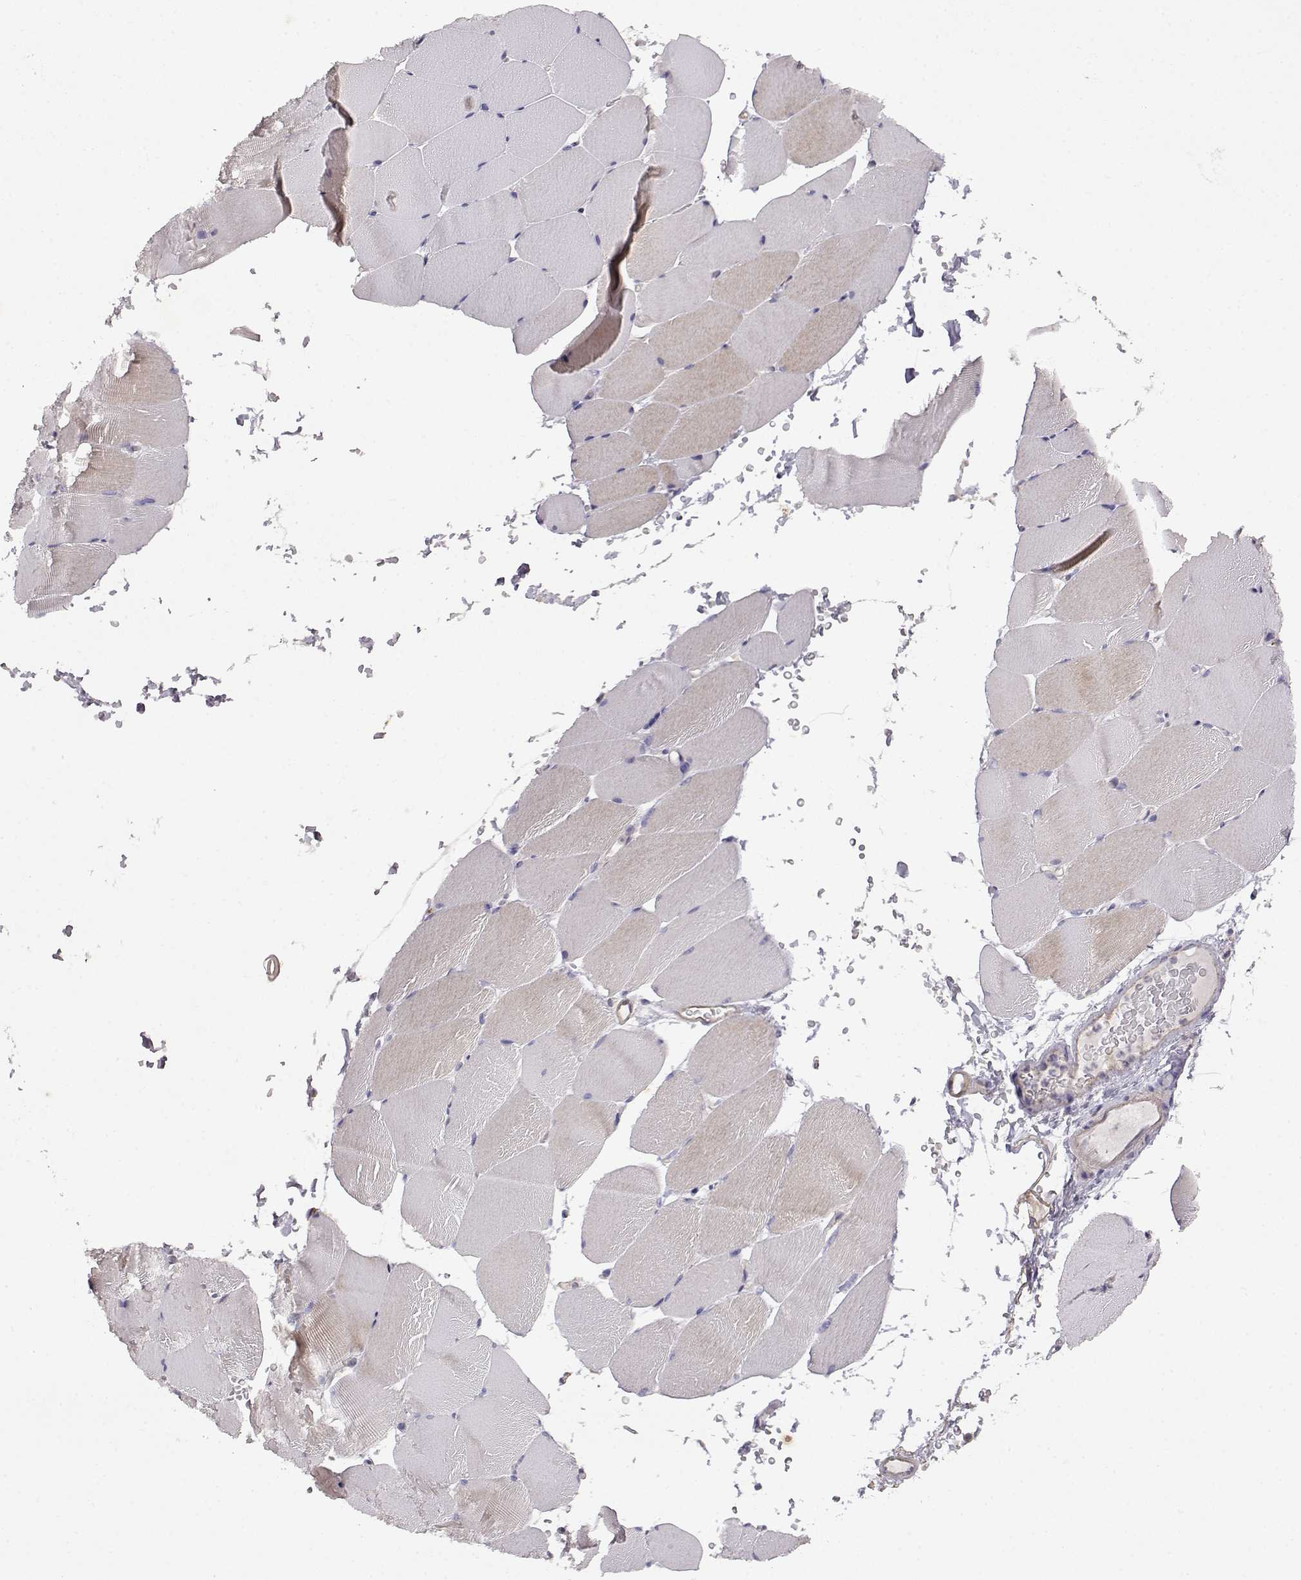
{"staining": {"intensity": "negative", "quantity": "none", "location": "none"}, "tissue": "skeletal muscle", "cell_type": "Myocytes", "image_type": "normal", "snomed": [{"axis": "morphology", "description": "Normal tissue, NOS"}, {"axis": "topography", "description": "Skeletal muscle"}], "caption": "Immunohistochemical staining of unremarkable skeletal muscle reveals no significant staining in myocytes.", "gene": "DDC", "patient": {"sex": "female", "age": 37}}